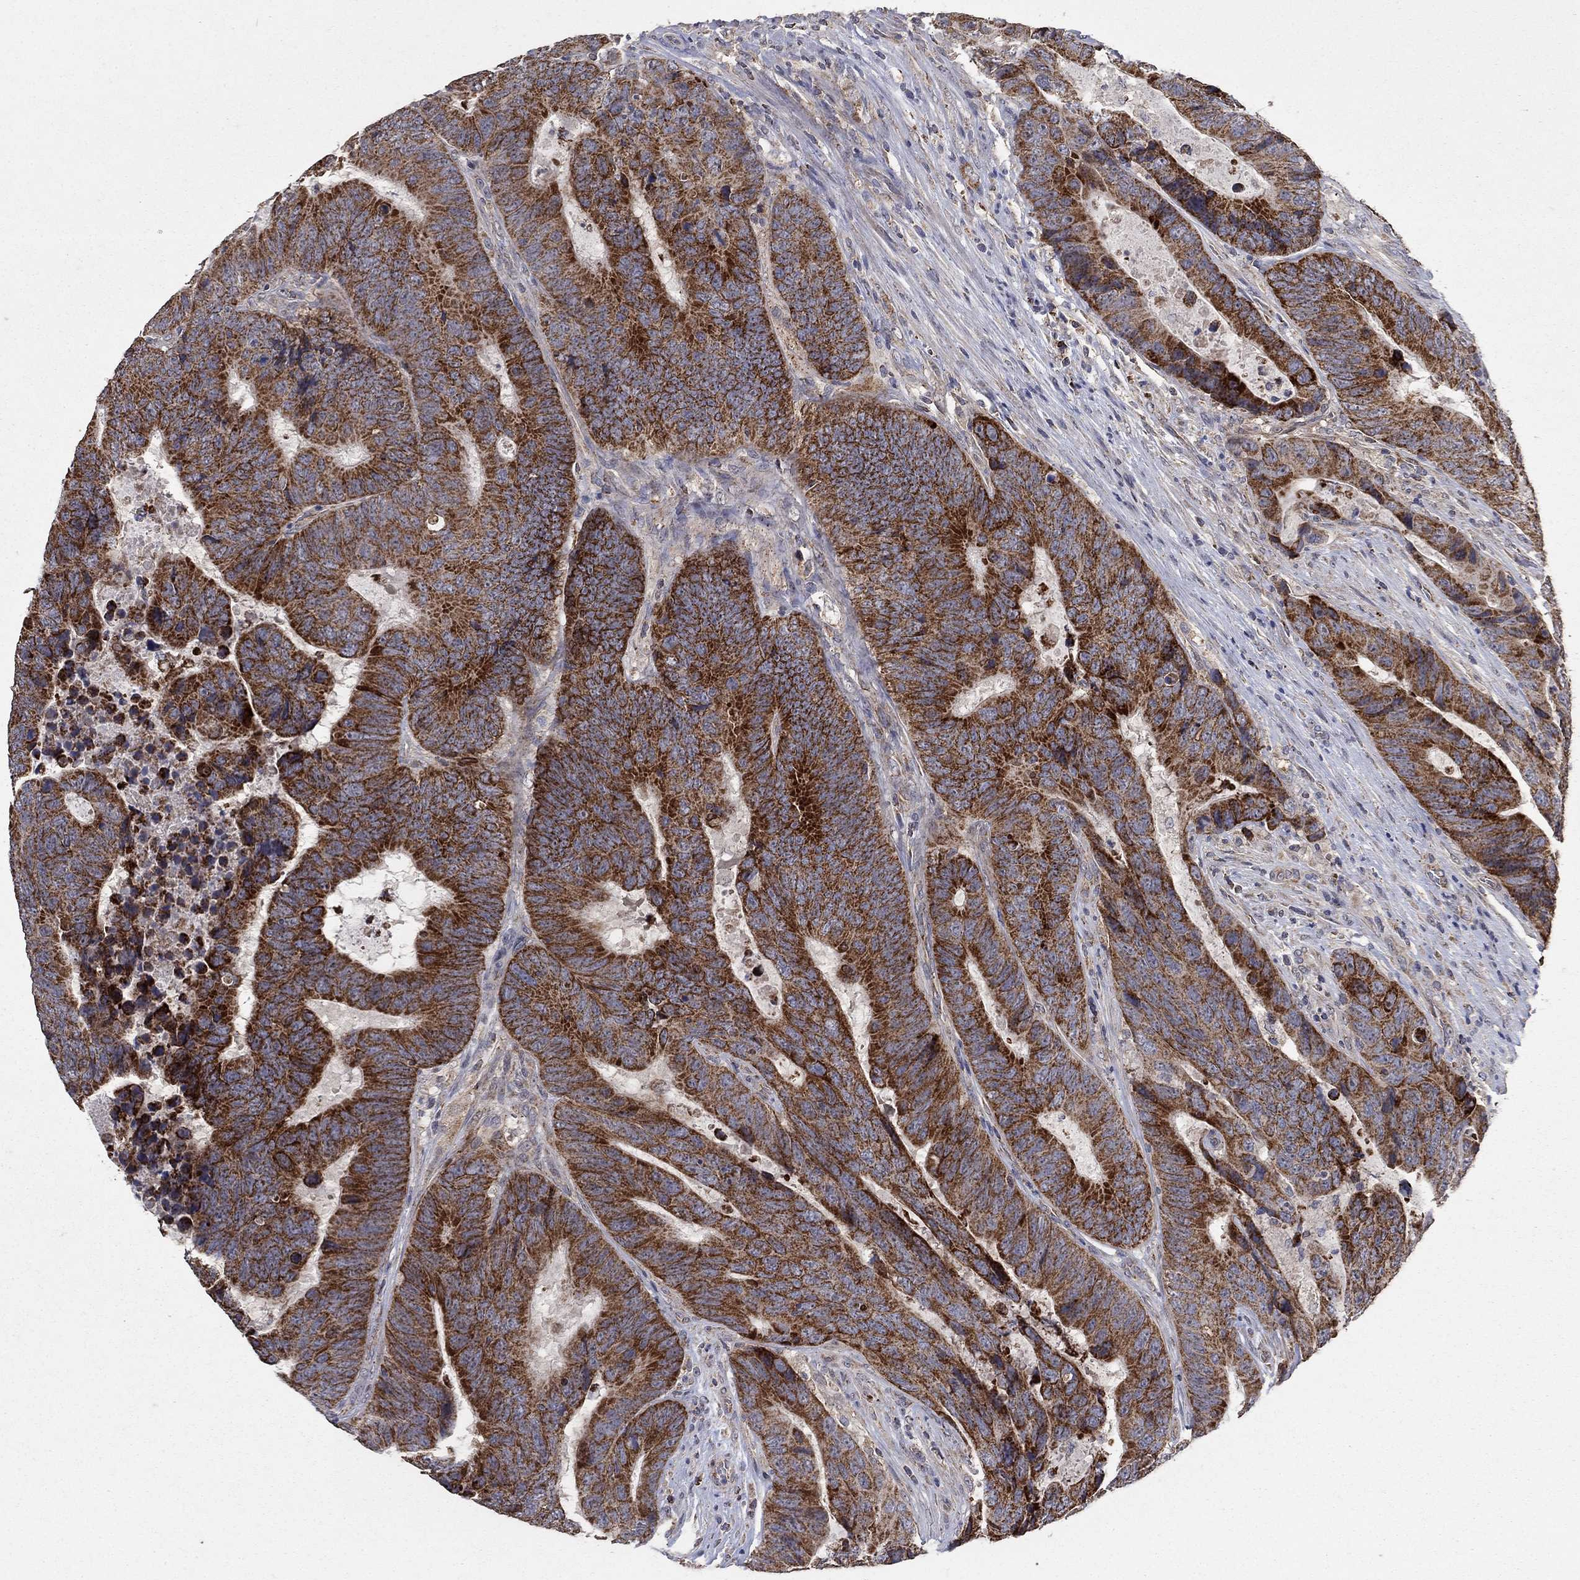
{"staining": {"intensity": "strong", "quantity": ">75%", "location": "cytoplasmic/membranous"}, "tissue": "colorectal cancer", "cell_type": "Tumor cells", "image_type": "cancer", "snomed": [{"axis": "morphology", "description": "Adenocarcinoma, NOS"}, {"axis": "topography", "description": "Colon"}], "caption": "Strong cytoplasmic/membranous expression for a protein is identified in approximately >75% of tumor cells of colorectal cancer using IHC.", "gene": "GPSM1", "patient": {"sex": "female", "age": 56}}